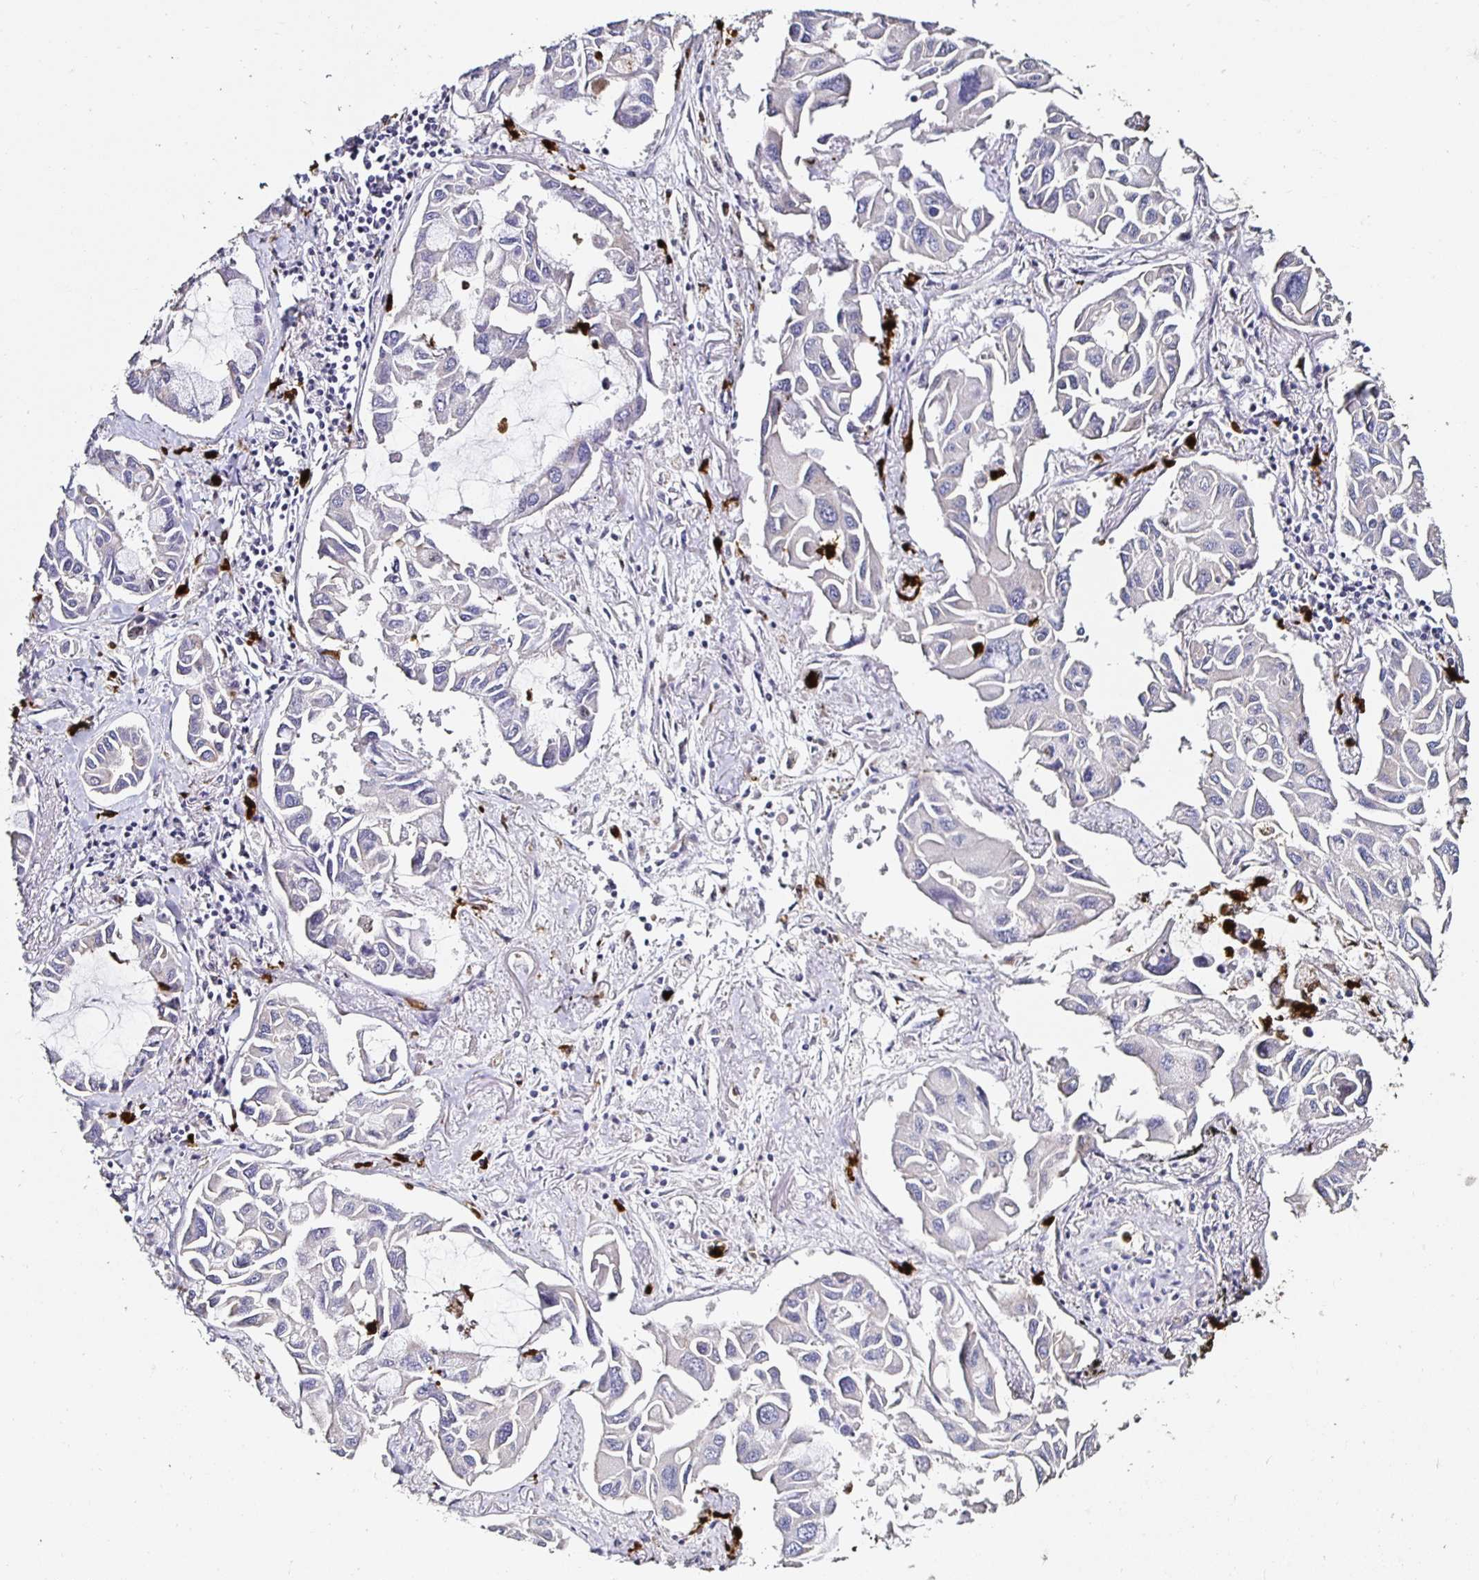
{"staining": {"intensity": "negative", "quantity": "none", "location": "none"}, "tissue": "lung cancer", "cell_type": "Tumor cells", "image_type": "cancer", "snomed": [{"axis": "morphology", "description": "Adenocarcinoma, NOS"}, {"axis": "topography", "description": "Lung"}], "caption": "Micrograph shows no protein staining in tumor cells of lung adenocarcinoma tissue.", "gene": "TLR4", "patient": {"sex": "male", "age": 64}}